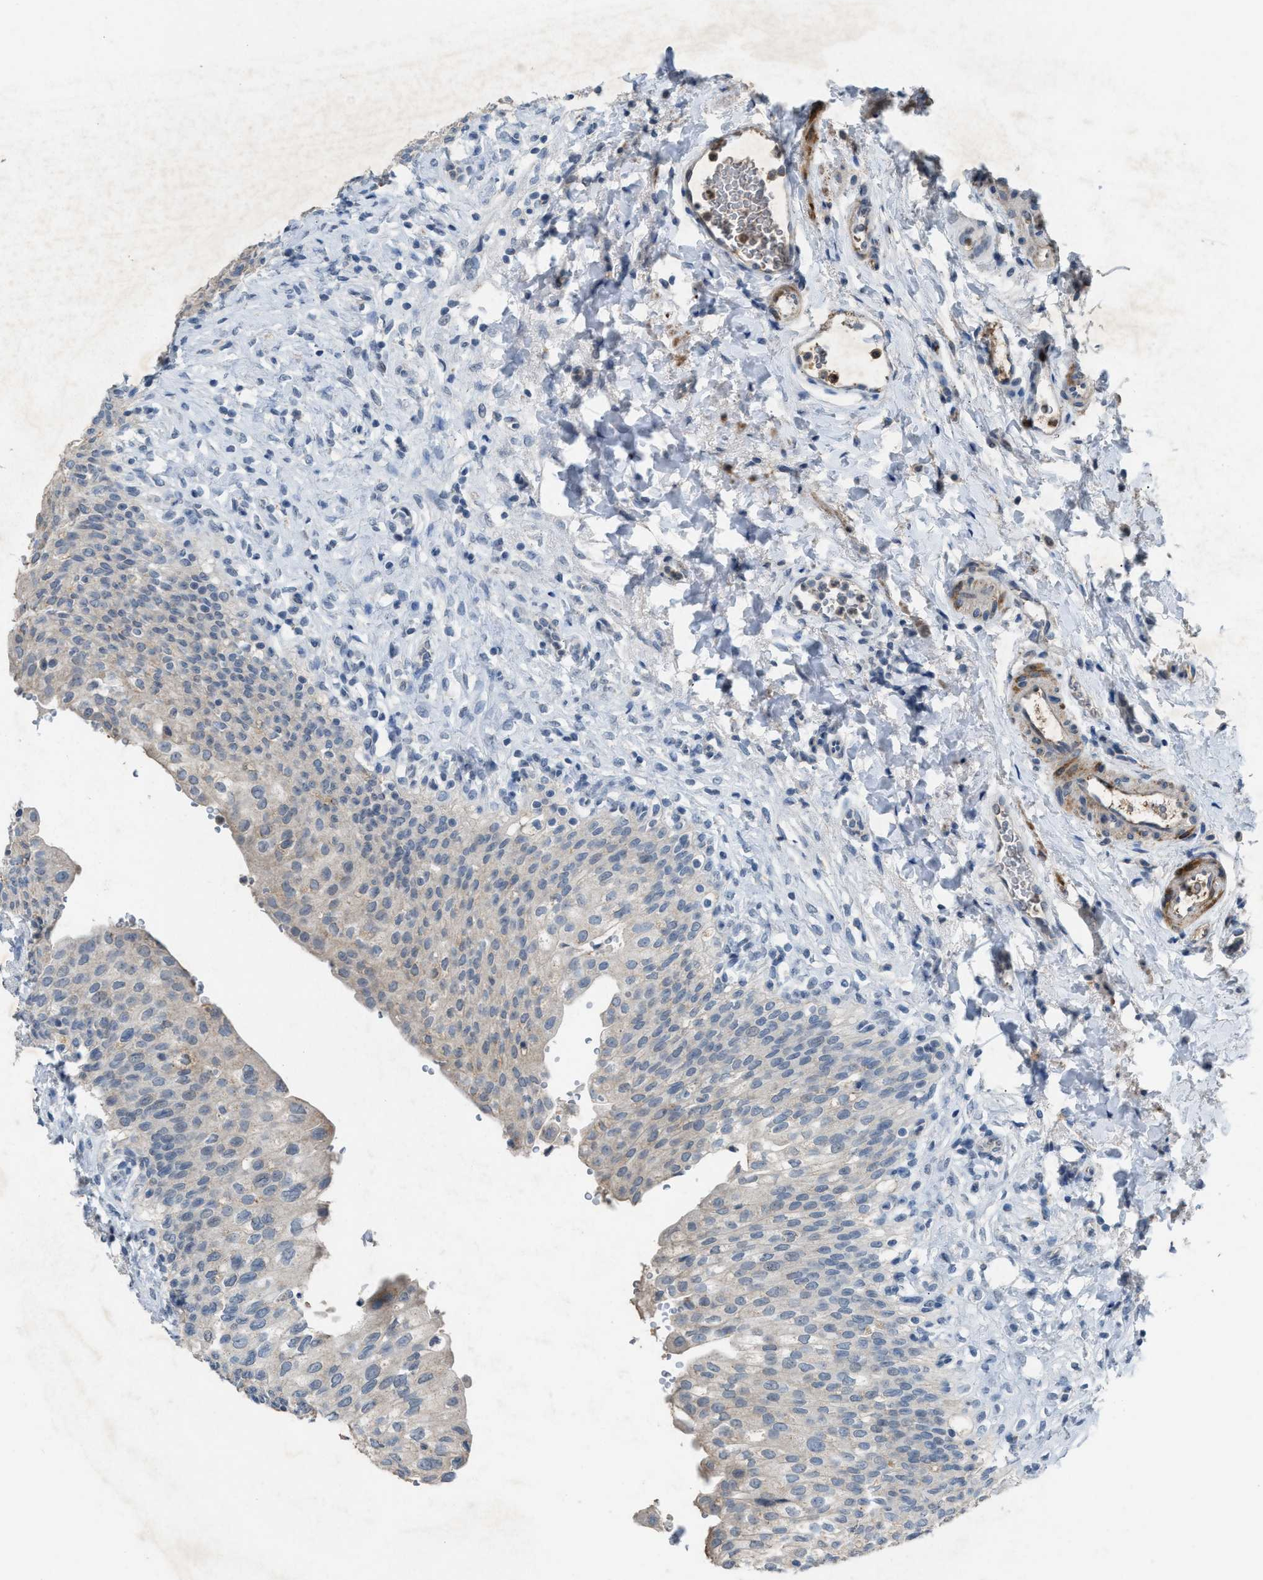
{"staining": {"intensity": "negative", "quantity": "none", "location": "none"}, "tissue": "urinary bladder", "cell_type": "Urothelial cells", "image_type": "normal", "snomed": [{"axis": "morphology", "description": "Urothelial carcinoma, High grade"}, {"axis": "topography", "description": "Urinary bladder"}], "caption": "An immunohistochemistry (IHC) micrograph of benign urinary bladder is shown. There is no staining in urothelial cells of urinary bladder. (Stains: DAB immunohistochemistry with hematoxylin counter stain, Microscopy: brightfield microscopy at high magnification).", "gene": "SLC5A5", "patient": {"sex": "male", "age": 46}}